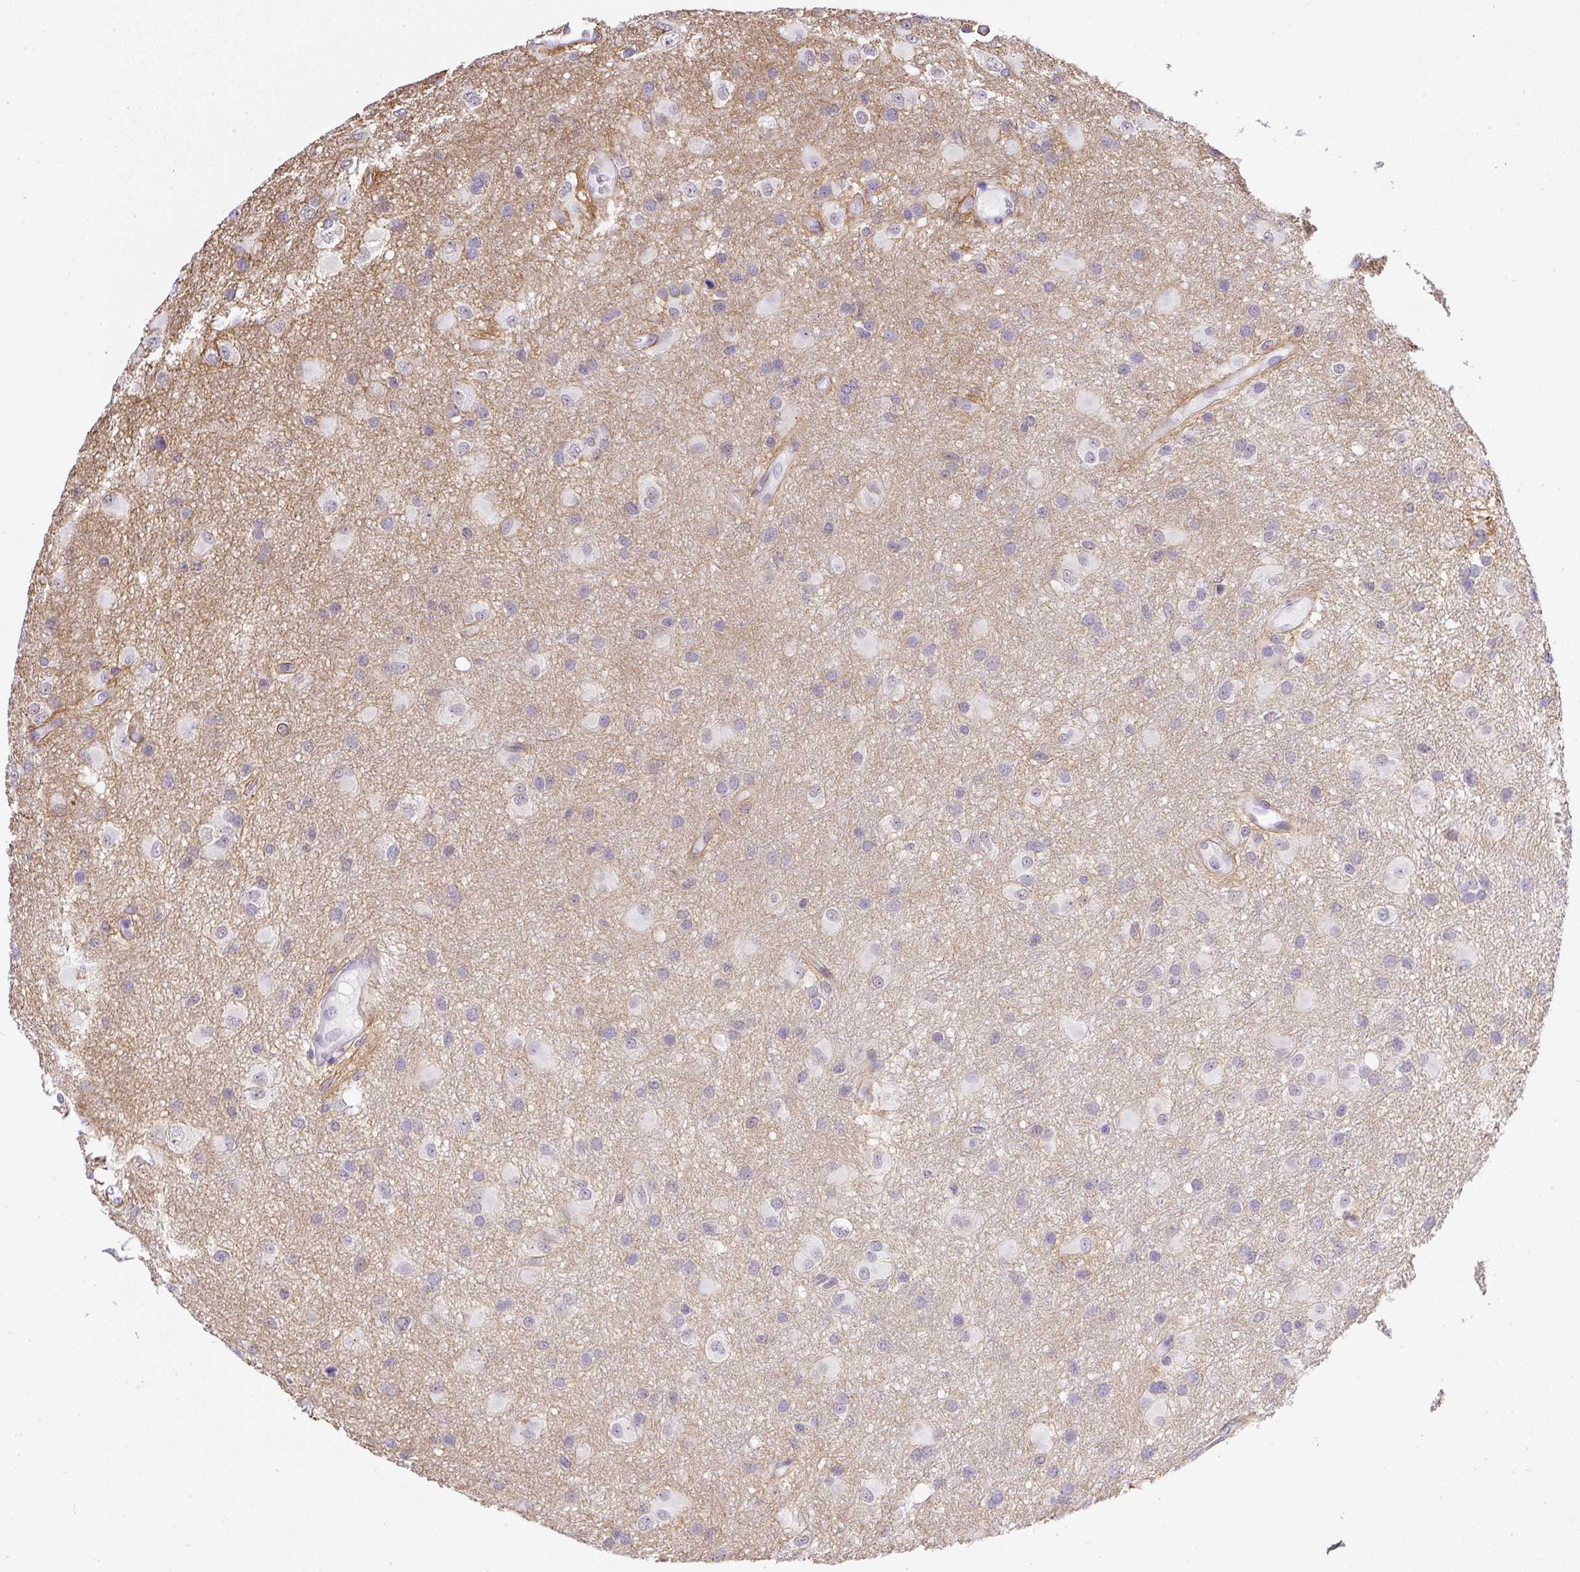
{"staining": {"intensity": "negative", "quantity": "none", "location": "none"}, "tissue": "glioma", "cell_type": "Tumor cells", "image_type": "cancer", "snomed": [{"axis": "morphology", "description": "Glioma, malignant, High grade"}, {"axis": "topography", "description": "Brain"}], "caption": "Micrograph shows no protein staining in tumor cells of malignant glioma (high-grade) tissue.", "gene": "WNT10B", "patient": {"sex": "male", "age": 53}}